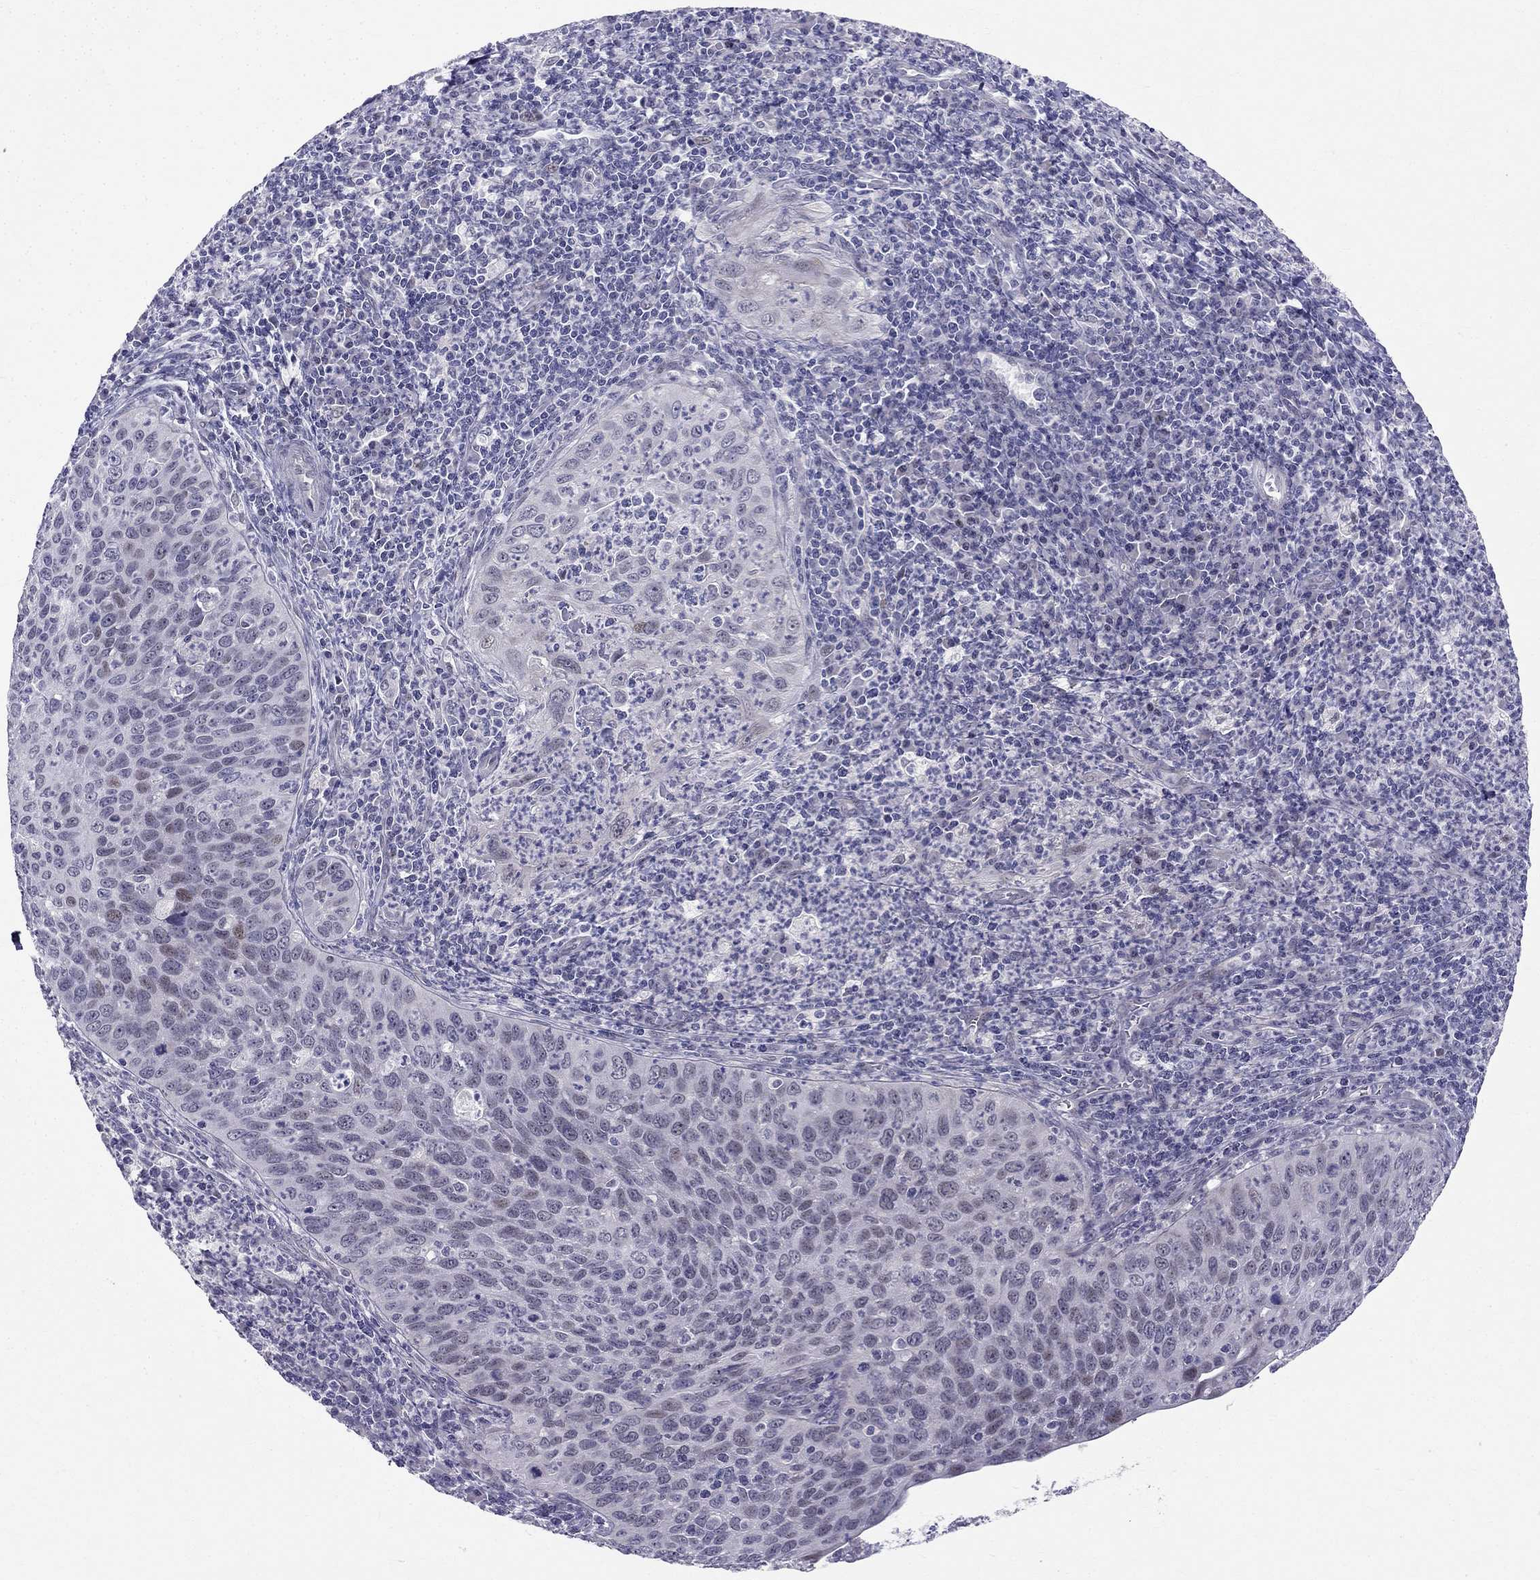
{"staining": {"intensity": "negative", "quantity": "none", "location": "none"}, "tissue": "cervical cancer", "cell_type": "Tumor cells", "image_type": "cancer", "snomed": [{"axis": "morphology", "description": "Squamous cell carcinoma, NOS"}, {"axis": "topography", "description": "Cervix"}], "caption": "Immunohistochemistry histopathology image of human cervical cancer stained for a protein (brown), which reveals no expression in tumor cells.", "gene": "BAG5", "patient": {"sex": "female", "age": 26}}